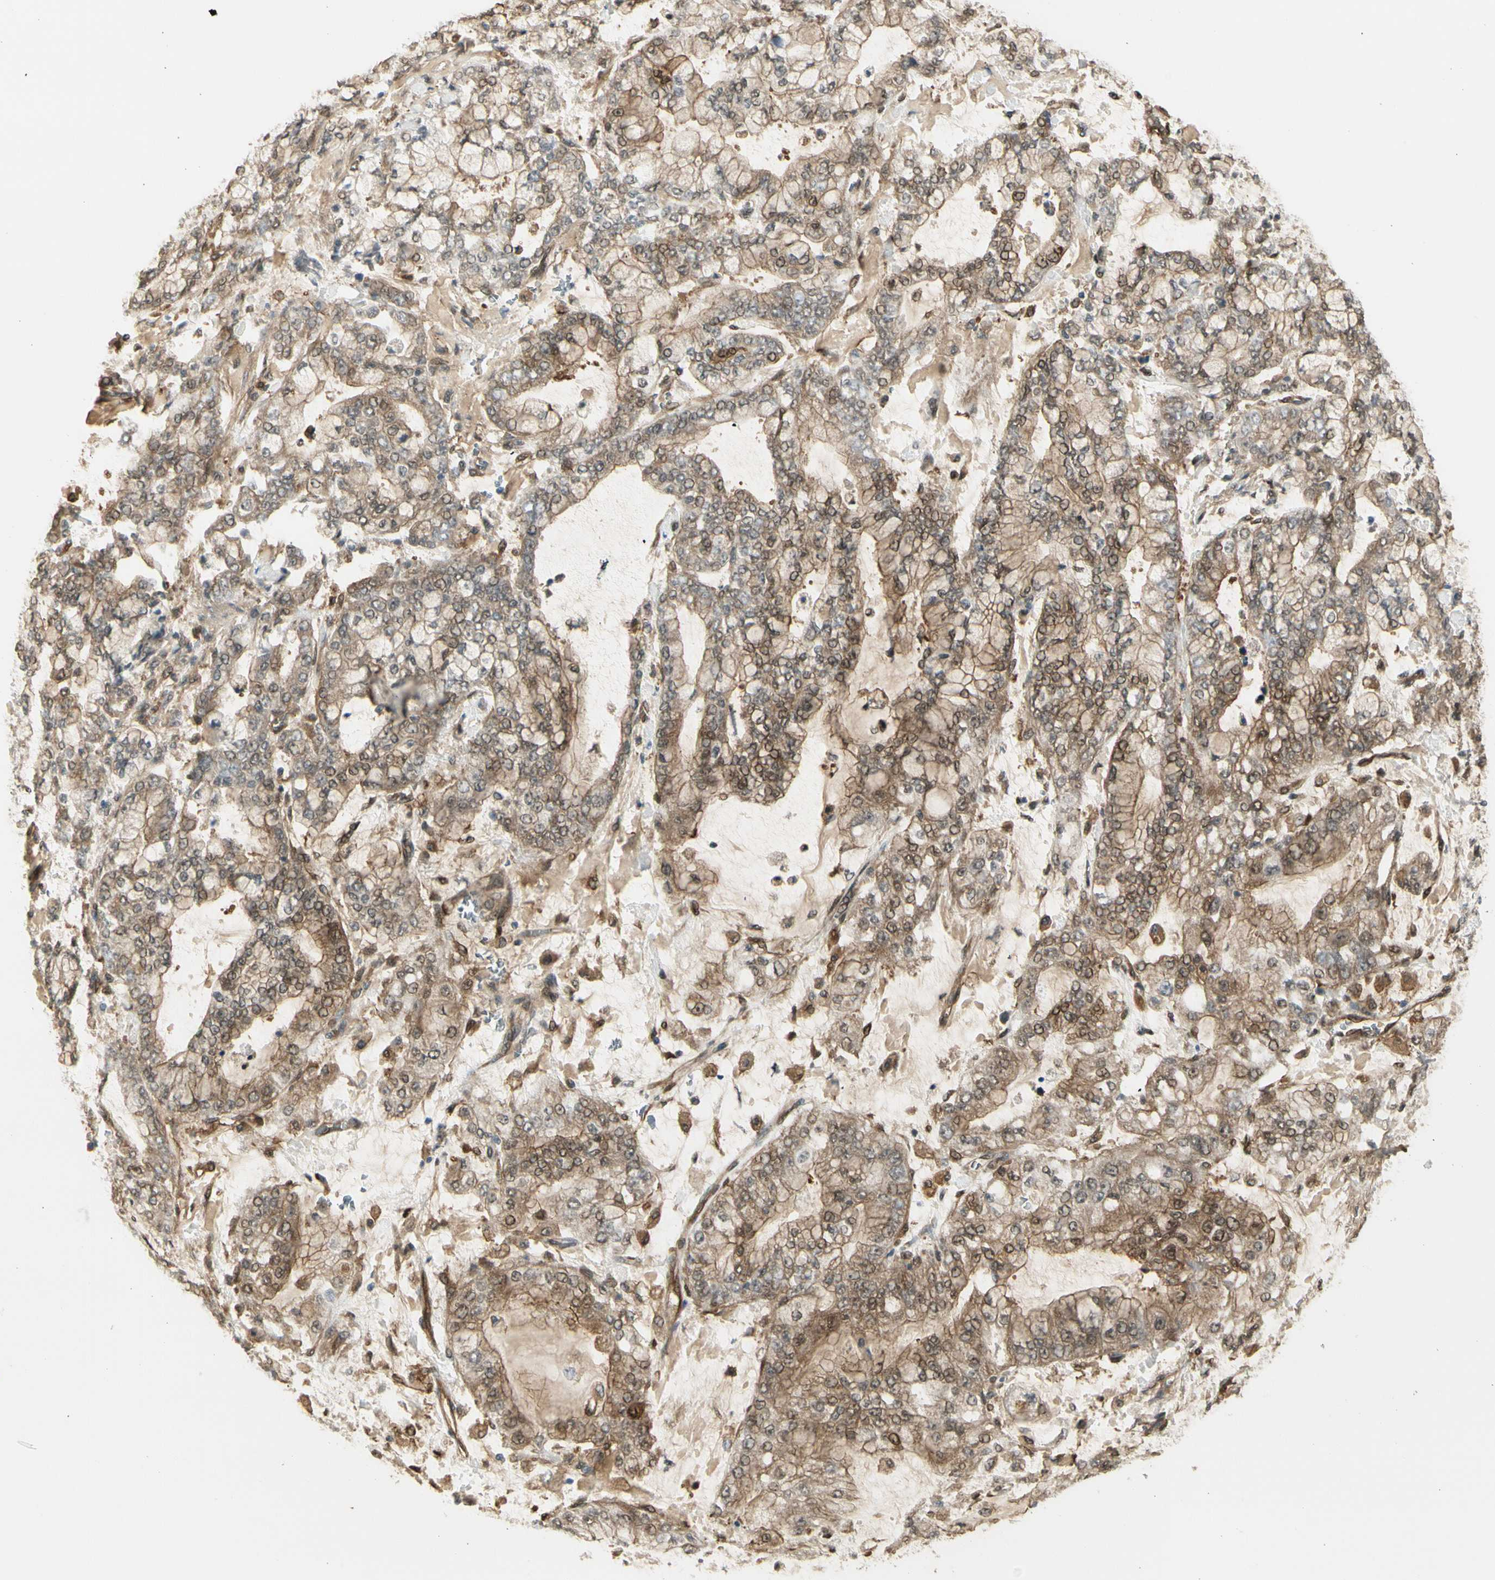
{"staining": {"intensity": "moderate", "quantity": "25%-75%", "location": "cytoplasmic/membranous,nuclear"}, "tissue": "stomach cancer", "cell_type": "Tumor cells", "image_type": "cancer", "snomed": [{"axis": "morphology", "description": "Adenocarcinoma, NOS"}, {"axis": "topography", "description": "Stomach"}], "caption": "Tumor cells display moderate cytoplasmic/membranous and nuclear positivity in approximately 25%-75% of cells in adenocarcinoma (stomach).", "gene": "SERPINB6", "patient": {"sex": "male", "age": 76}}